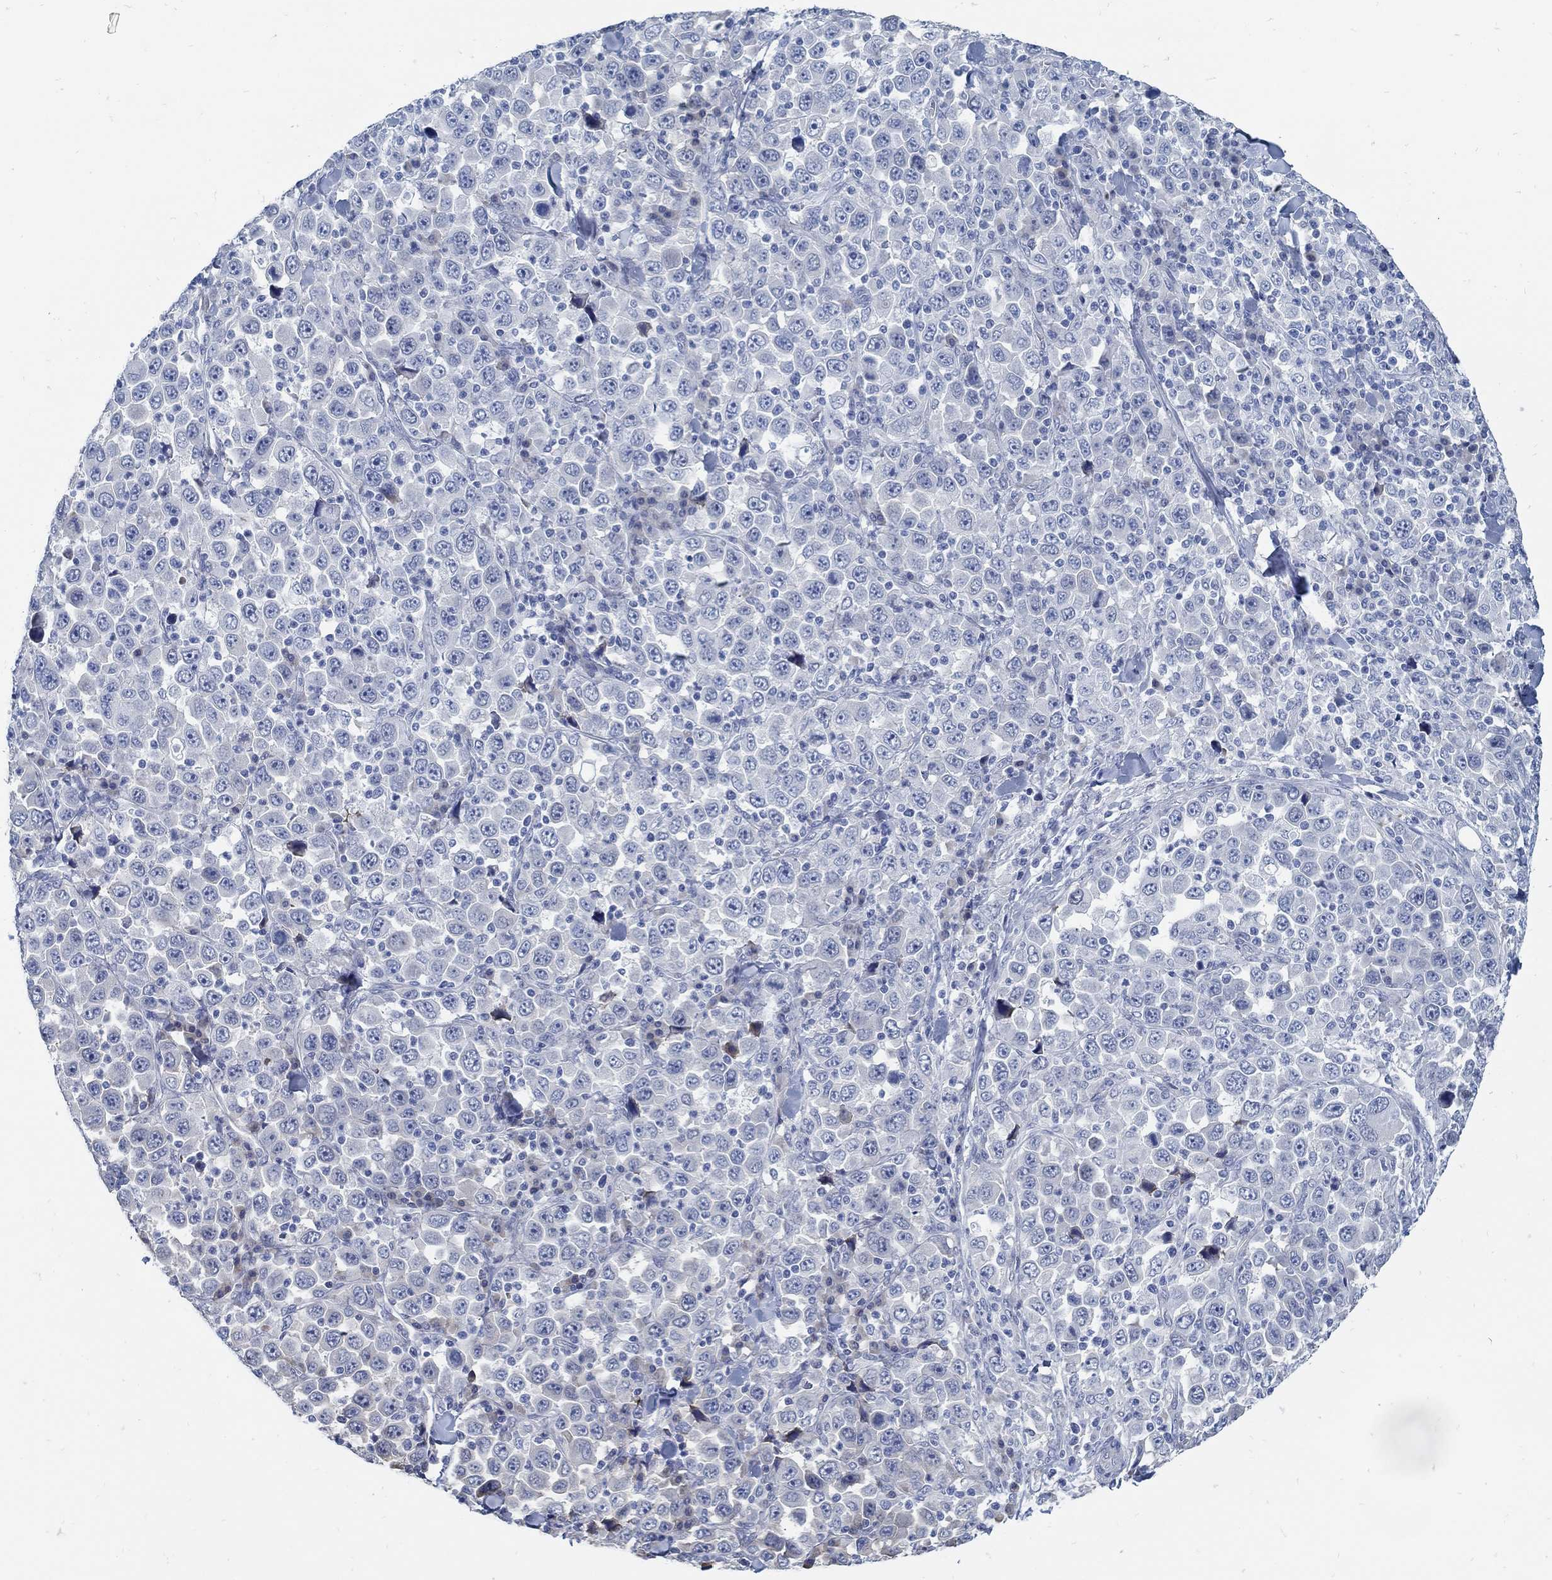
{"staining": {"intensity": "negative", "quantity": "none", "location": "none"}, "tissue": "stomach cancer", "cell_type": "Tumor cells", "image_type": "cancer", "snomed": [{"axis": "morphology", "description": "Normal tissue, NOS"}, {"axis": "morphology", "description": "Adenocarcinoma, NOS"}, {"axis": "topography", "description": "Stomach, upper"}, {"axis": "topography", "description": "Stomach"}], "caption": "Histopathology image shows no significant protein positivity in tumor cells of stomach cancer (adenocarcinoma).", "gene": "C15orf39", "patient": {"sex": "male", "age": 59}}